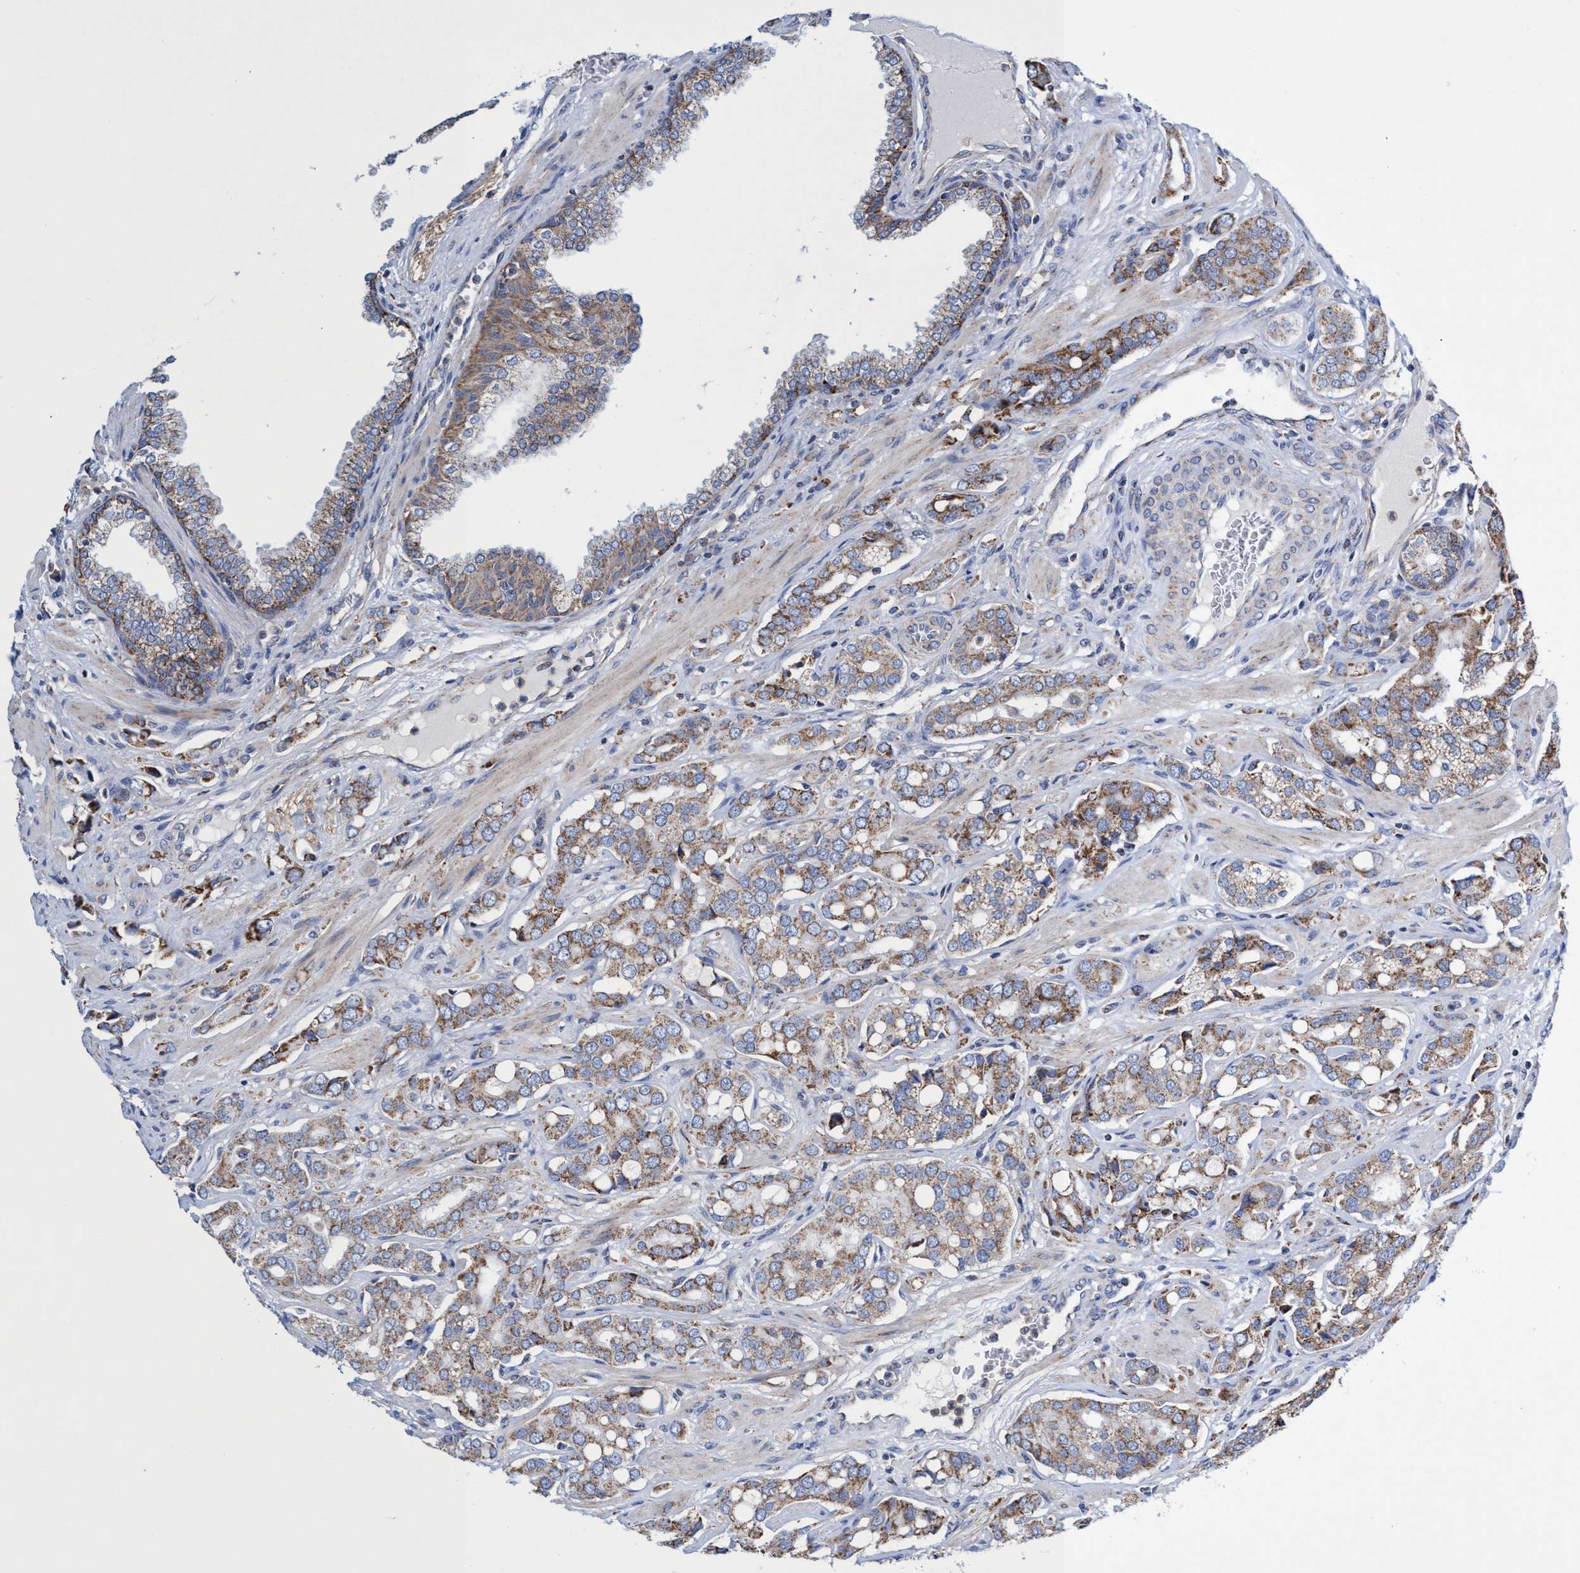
{"staining": {"intensity": "moderate", "quantity": ">75%", "location": "cytoplasmic/membranous"}, "tissue": "prostate cancer", "cell_type": "Tumor cells", "image_type": "cancer", "snomed": [{"axis": "morphology", "description": "Adenocarcinoma, High grade"}, {"axis": "topography", "description": "Prostate"}], "caption": "Prostate cancer stained for a protein reveals moderate cytoplasmic/membranous positivity in tumor cells. The protein of interest is stained brown, and the nuclei are stained in blue (DAB IHC with brightfield microscopy, high magnification).", "gene": "ZNF750", "patient": {"sex": "male", "age": 52}}